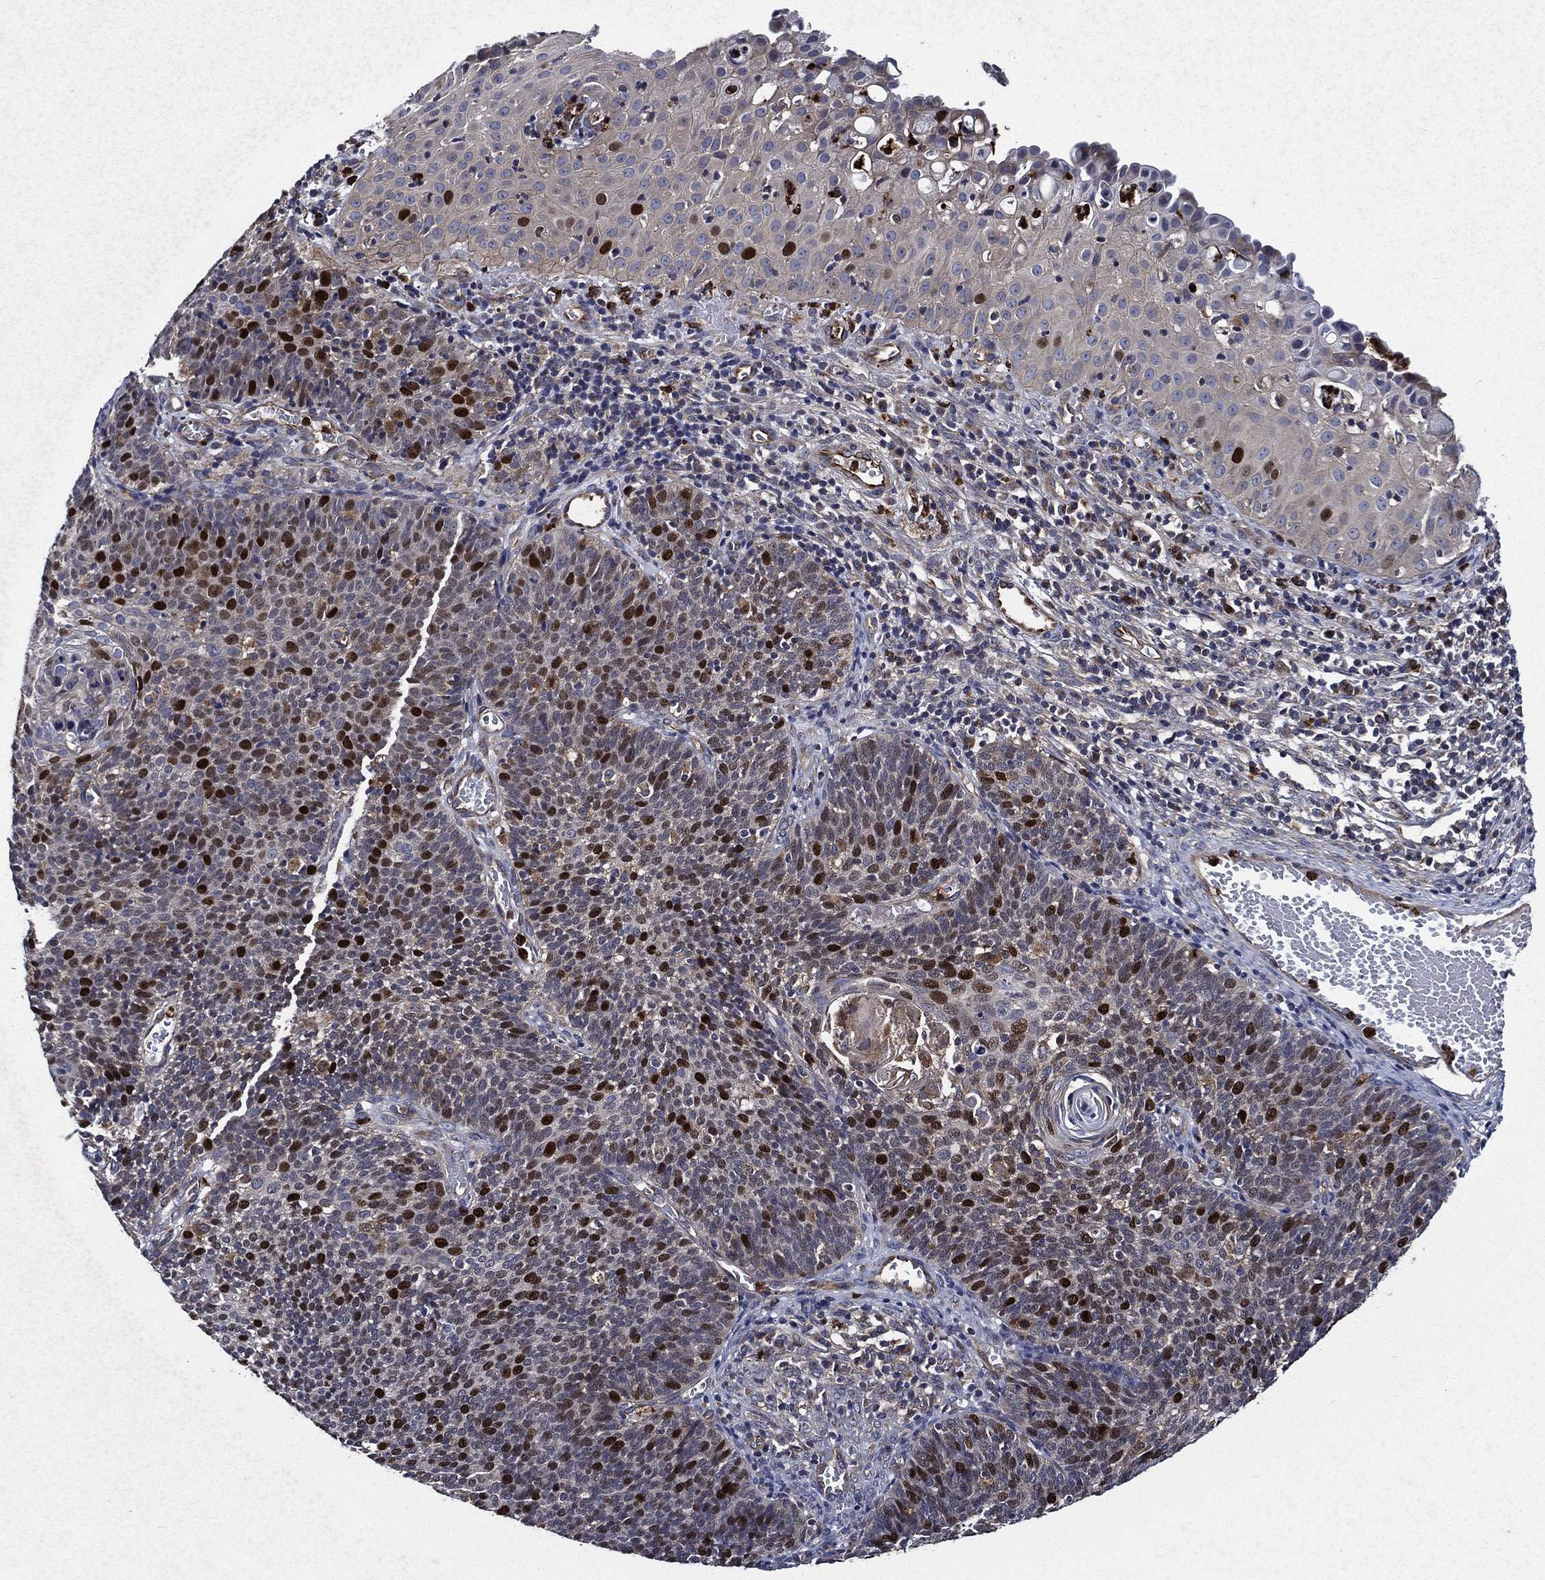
{"staining": {"intensity": "strong", "quantity": "<25%", "location": "nuclear"}, "tissue": "cervical cancer", "cell_type": "Tumor cells", "image_type": "cancer", "snomed": [{"axis": "morphology", "description": "Normal tissue, NOS"}, {"axis": "morphology", "description": "Squamous cell carcinoma, NOS"}, {"axis": "topography", "description": "Cervix"}], "caption": "Cervical cancer (squamous cell carcinoma) tissue reveals strong nuclear positivity in approximately <25% of tumor cells, visualized by immunohistochemistry.", "gene": "KIF20B", "patient": {"sex": "female", "age": 39}}